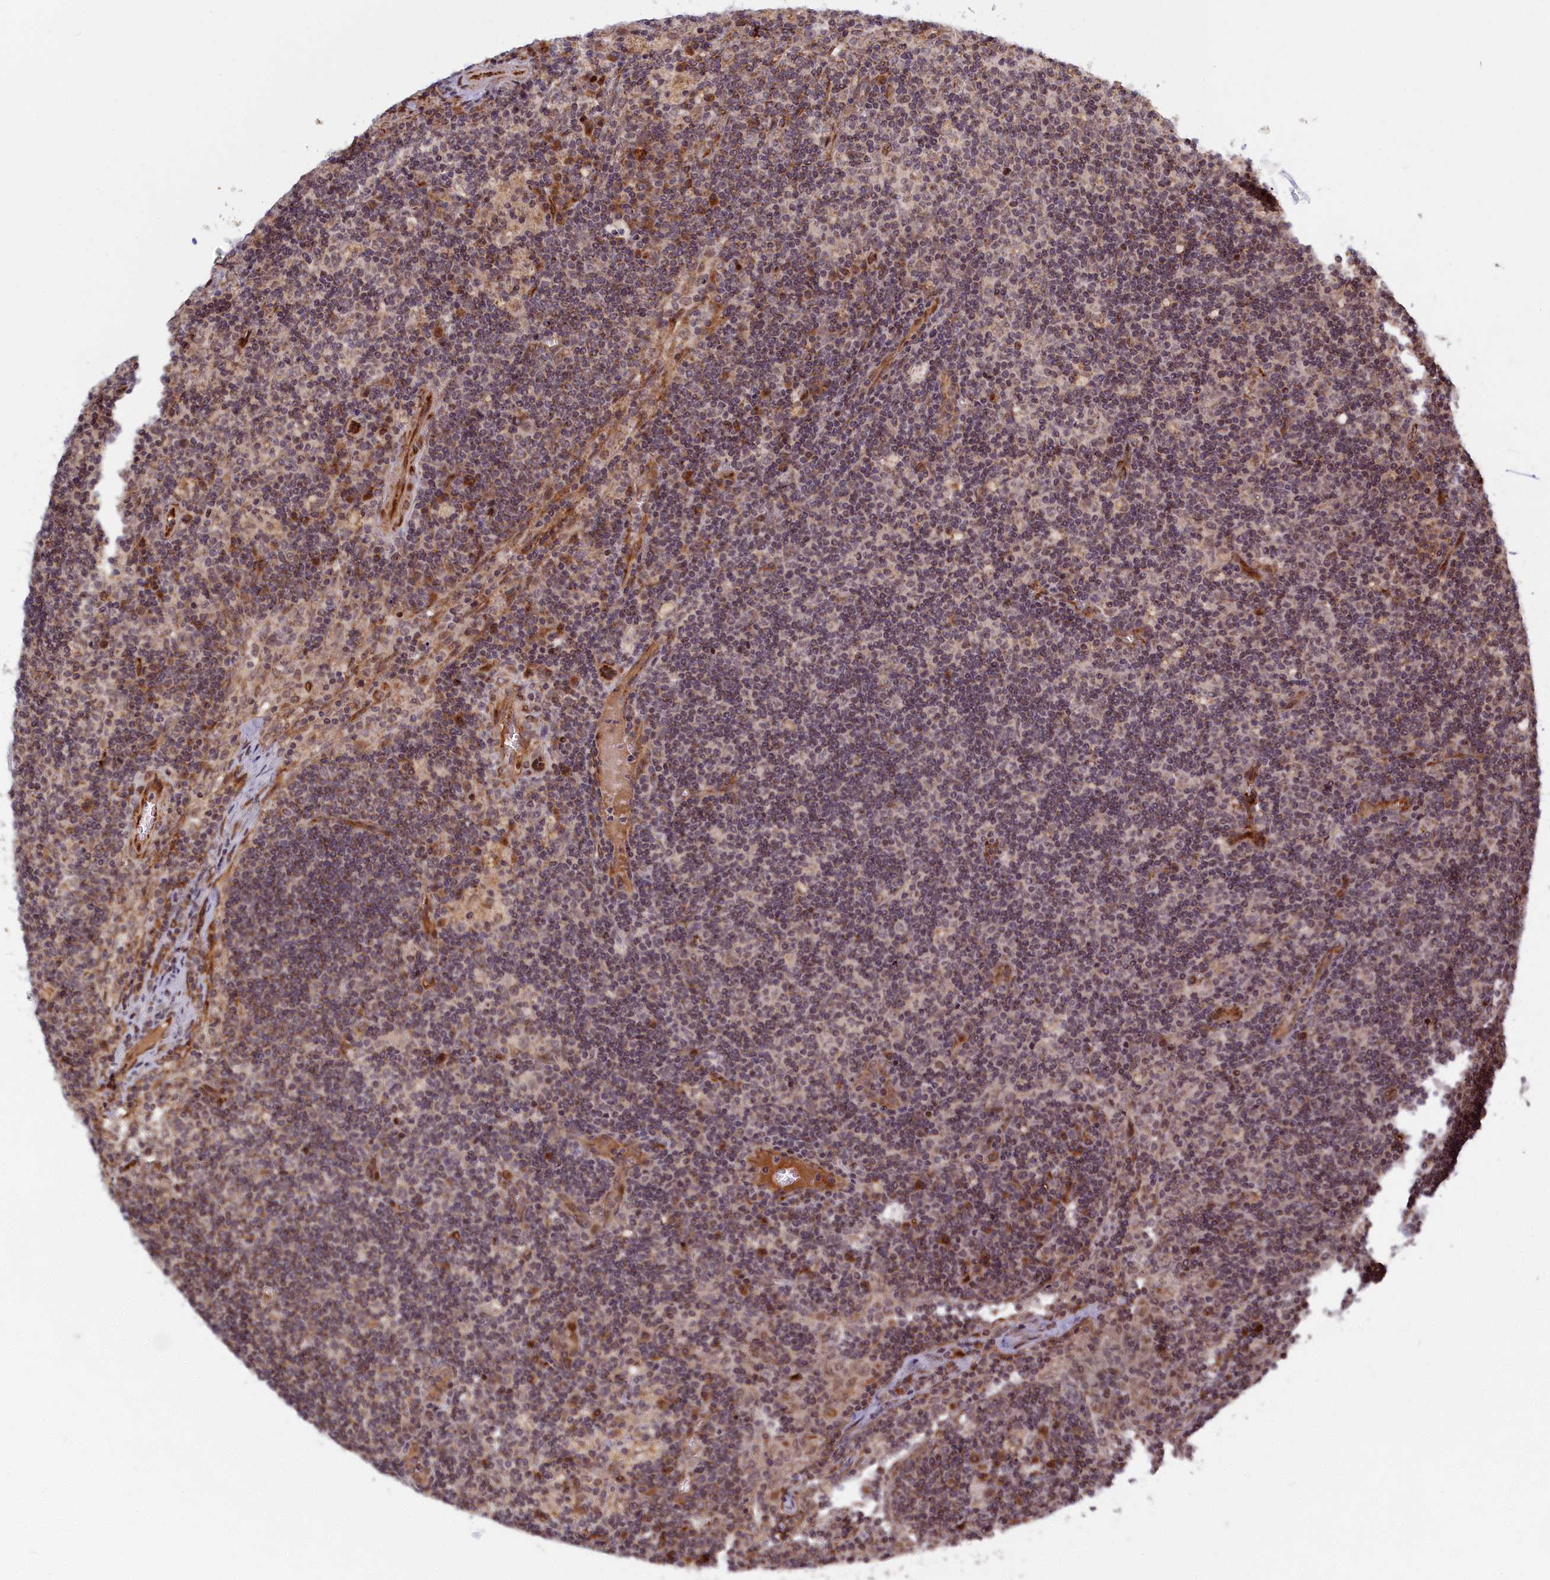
{"staining": {"intensity": "weak", "quantity": "25%-75%", "location": "cytoplasmic/membranous,nuclear"}, "tissue": "lymph node", "cell_type": "Germinal center cells", "image_type": "normal", "snomed": [{"axis": "morphology", "description": "Normal tissue, NOS"}, {"axis": "topography", "description": "Lymph node"}], "caption": "DAB immunohistochemical staining of unremarkable human lymph node displays weak cytoplasmic/membranous,nuclear protein expression in approximately 25%-75% of germinal center cells. Nuclei are stained in blue.", "gene": "PLA2G10", "patient": {"sex": "male", "age": 58}}